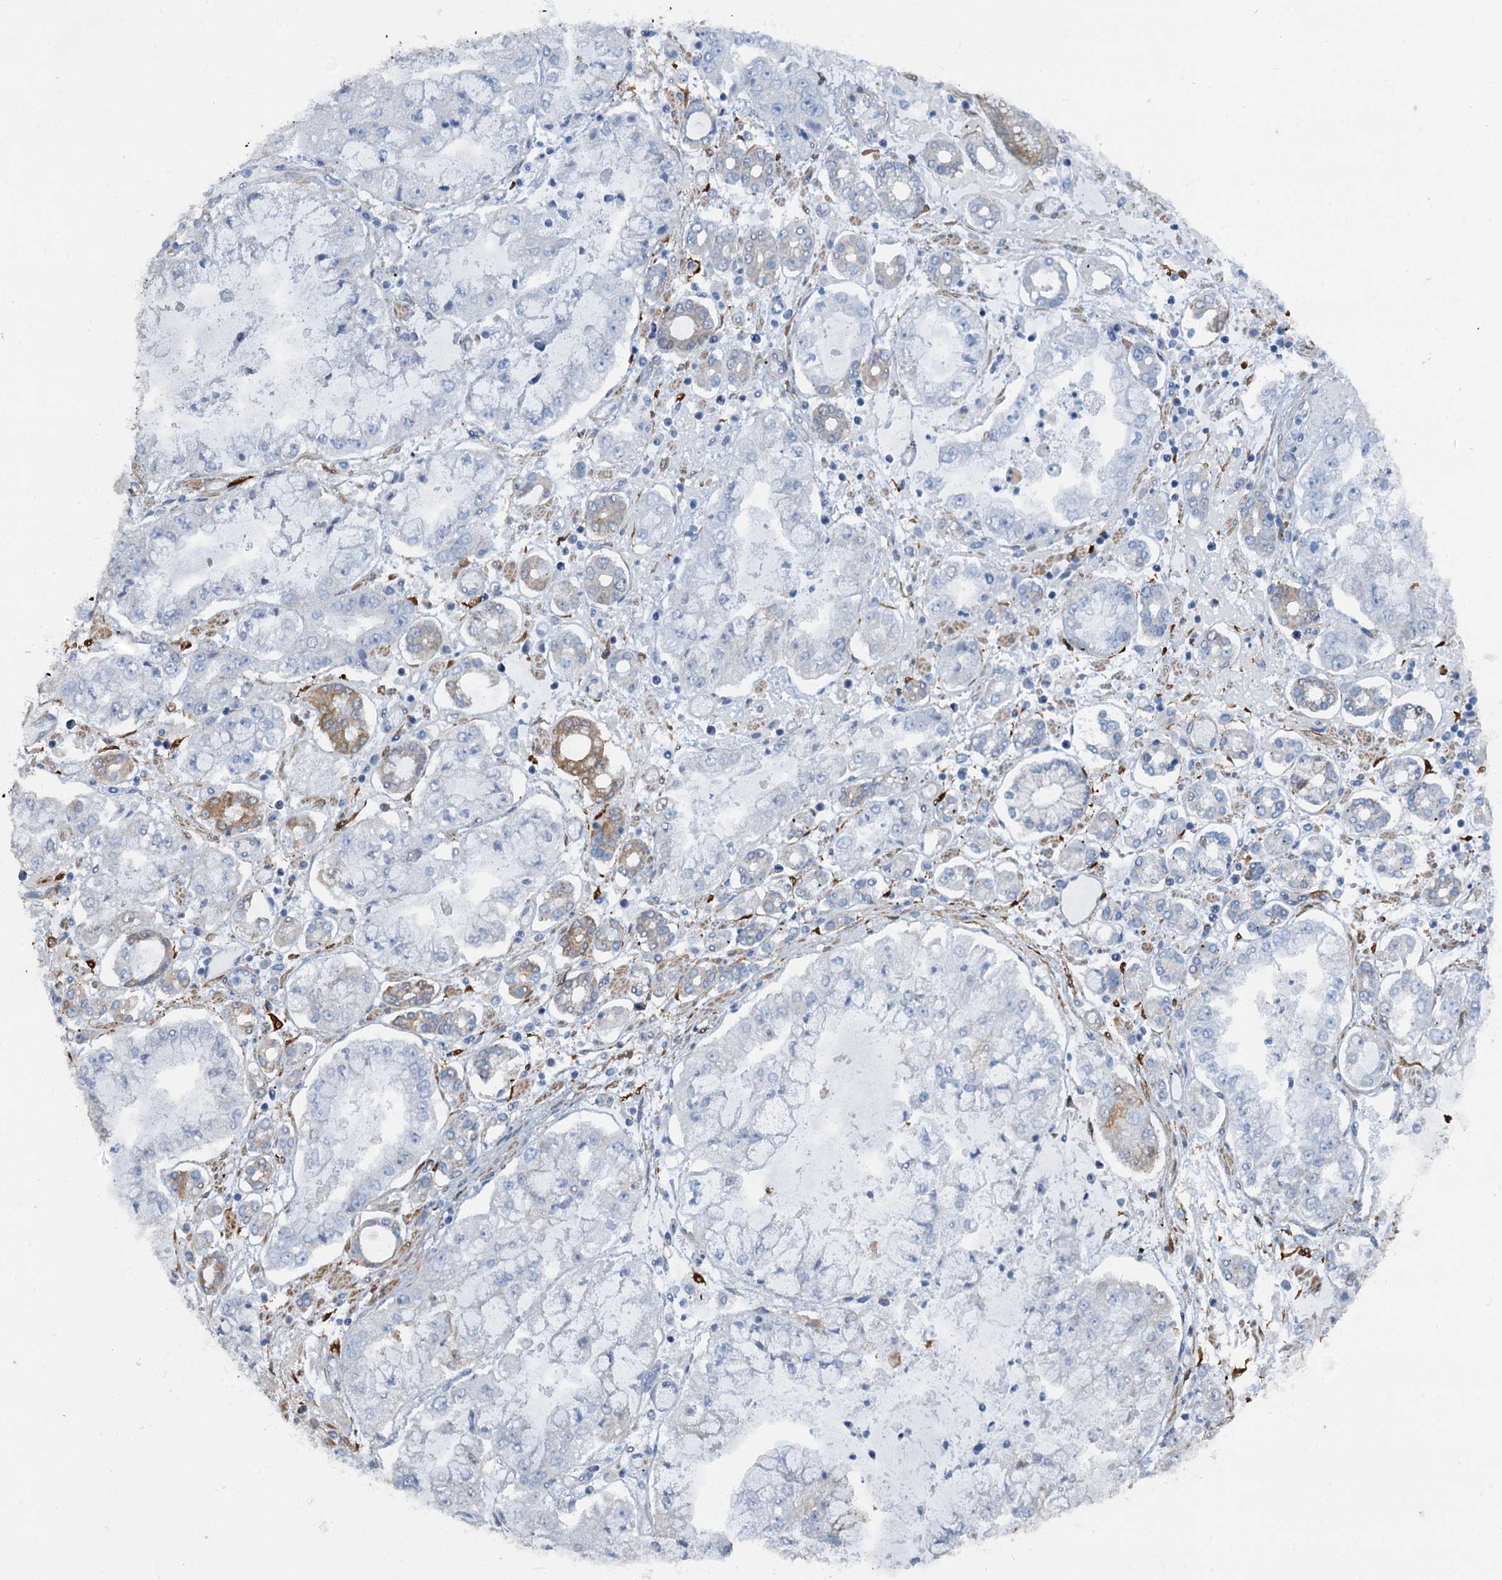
{"staining": {"intensity": "moderate", "quantity": "<25%", "location": "cytoplasmic/membranous"}, "tissue": "stomach cancer", "cell_type": "Tumor cells", "image_type": "cancer", "snomed": [{"axis": "morphology", "description": "Adenocarcinoma, NOS"}, {"axis": "topography", "description": "Stomach"}], "caption": "Adenocarcinoma (stomach) stained with a protein marker exhibits moderate staining in tumor cells.", "gene": "POGLUT3", "patient": {"sex": "male", "age": 76}}